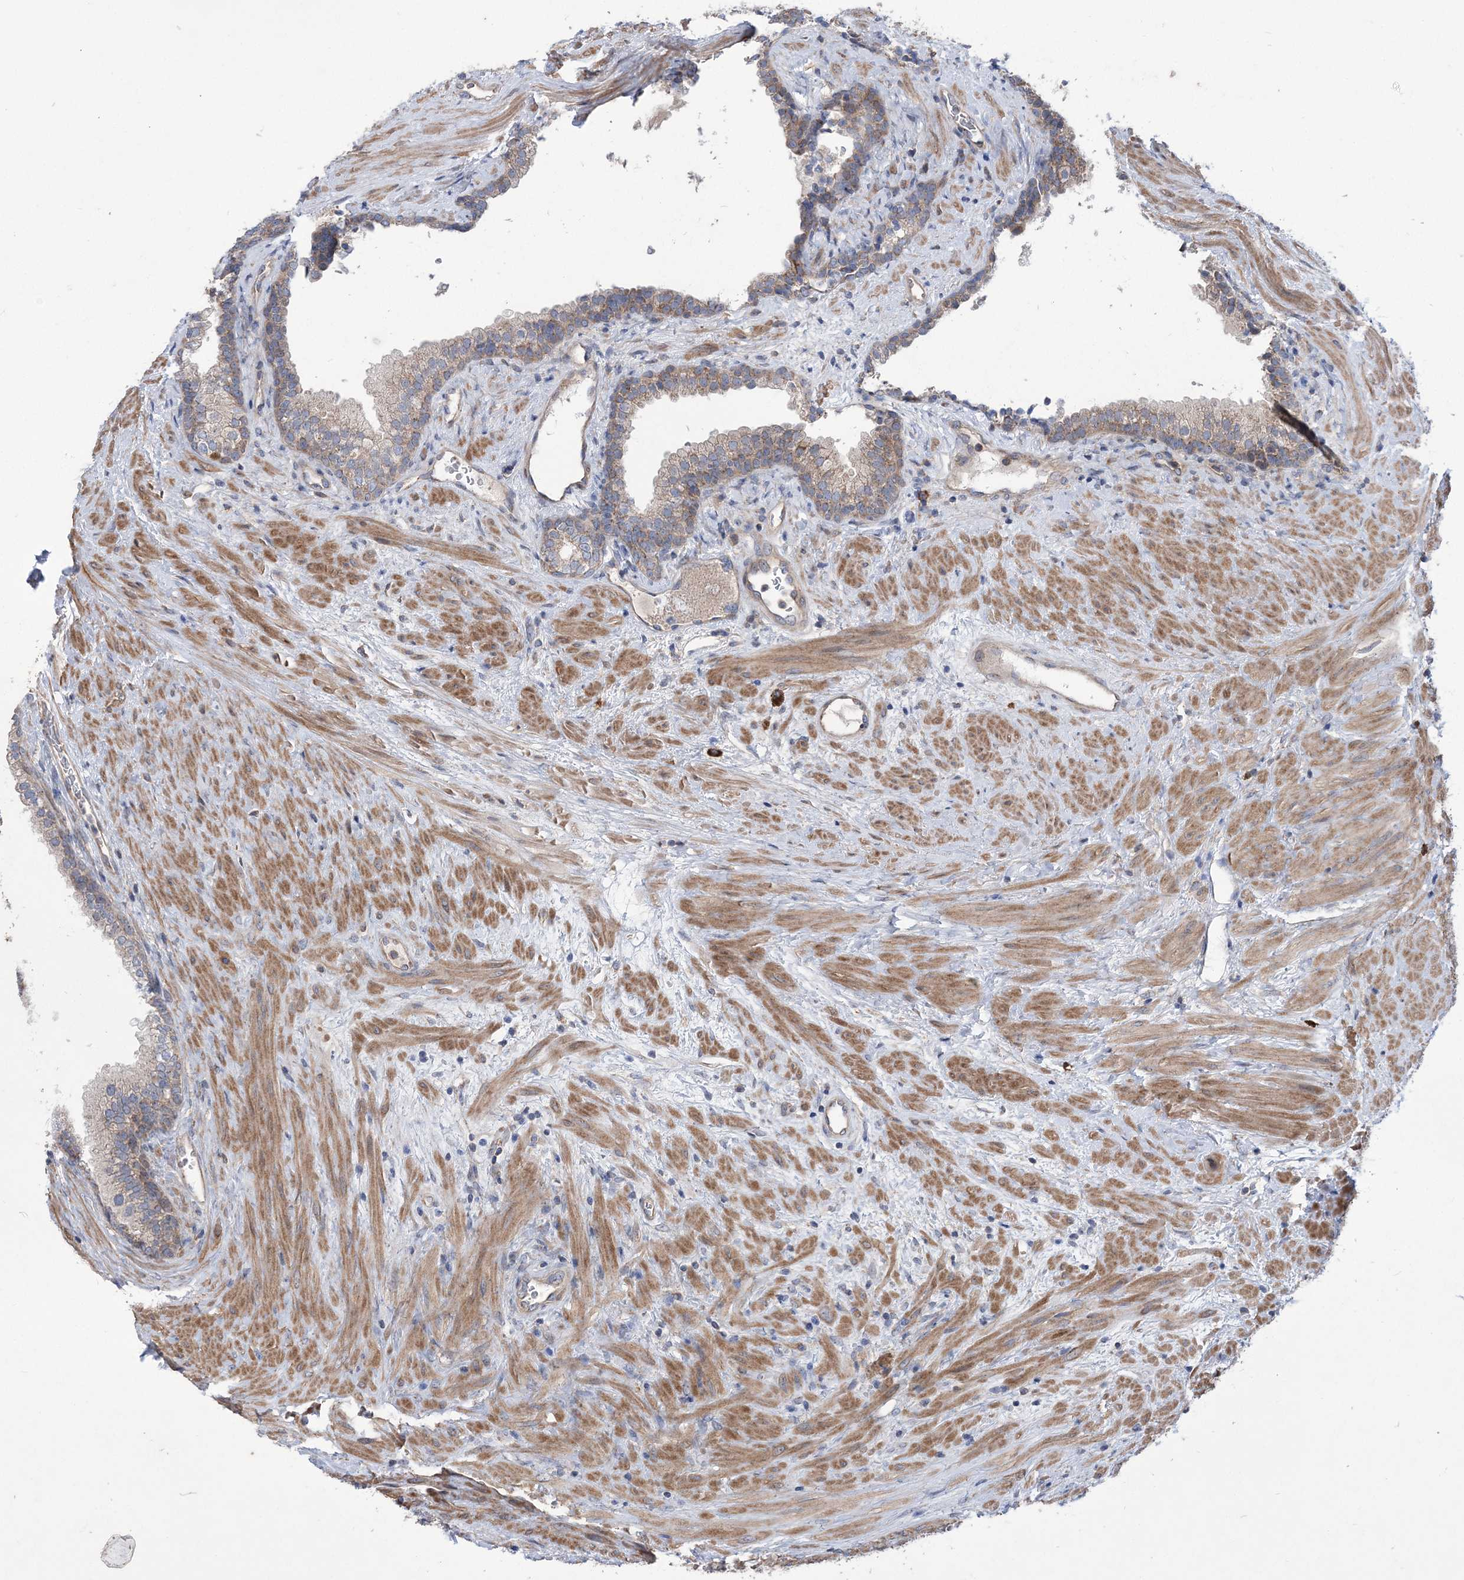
{"staining": {"intensity": "weak", "quantity": "<25%", "location": "cytoplasmic/membranous"}, "tissue": "prostate", "cell_type": "Glandular cells", "image_type": "normal", "snomed": [{"axis": "morphology", "description": "Normal tissue, NOS"}, {"axis": "topography", "description": "Prostate"}], "caption": "Photomicrograph shows no protein staining in glandular cells of benign prostate. Nuclei are stained in blue.", "gene": "MTRF1L", "patient": {"sex": "male", "age": 76}}